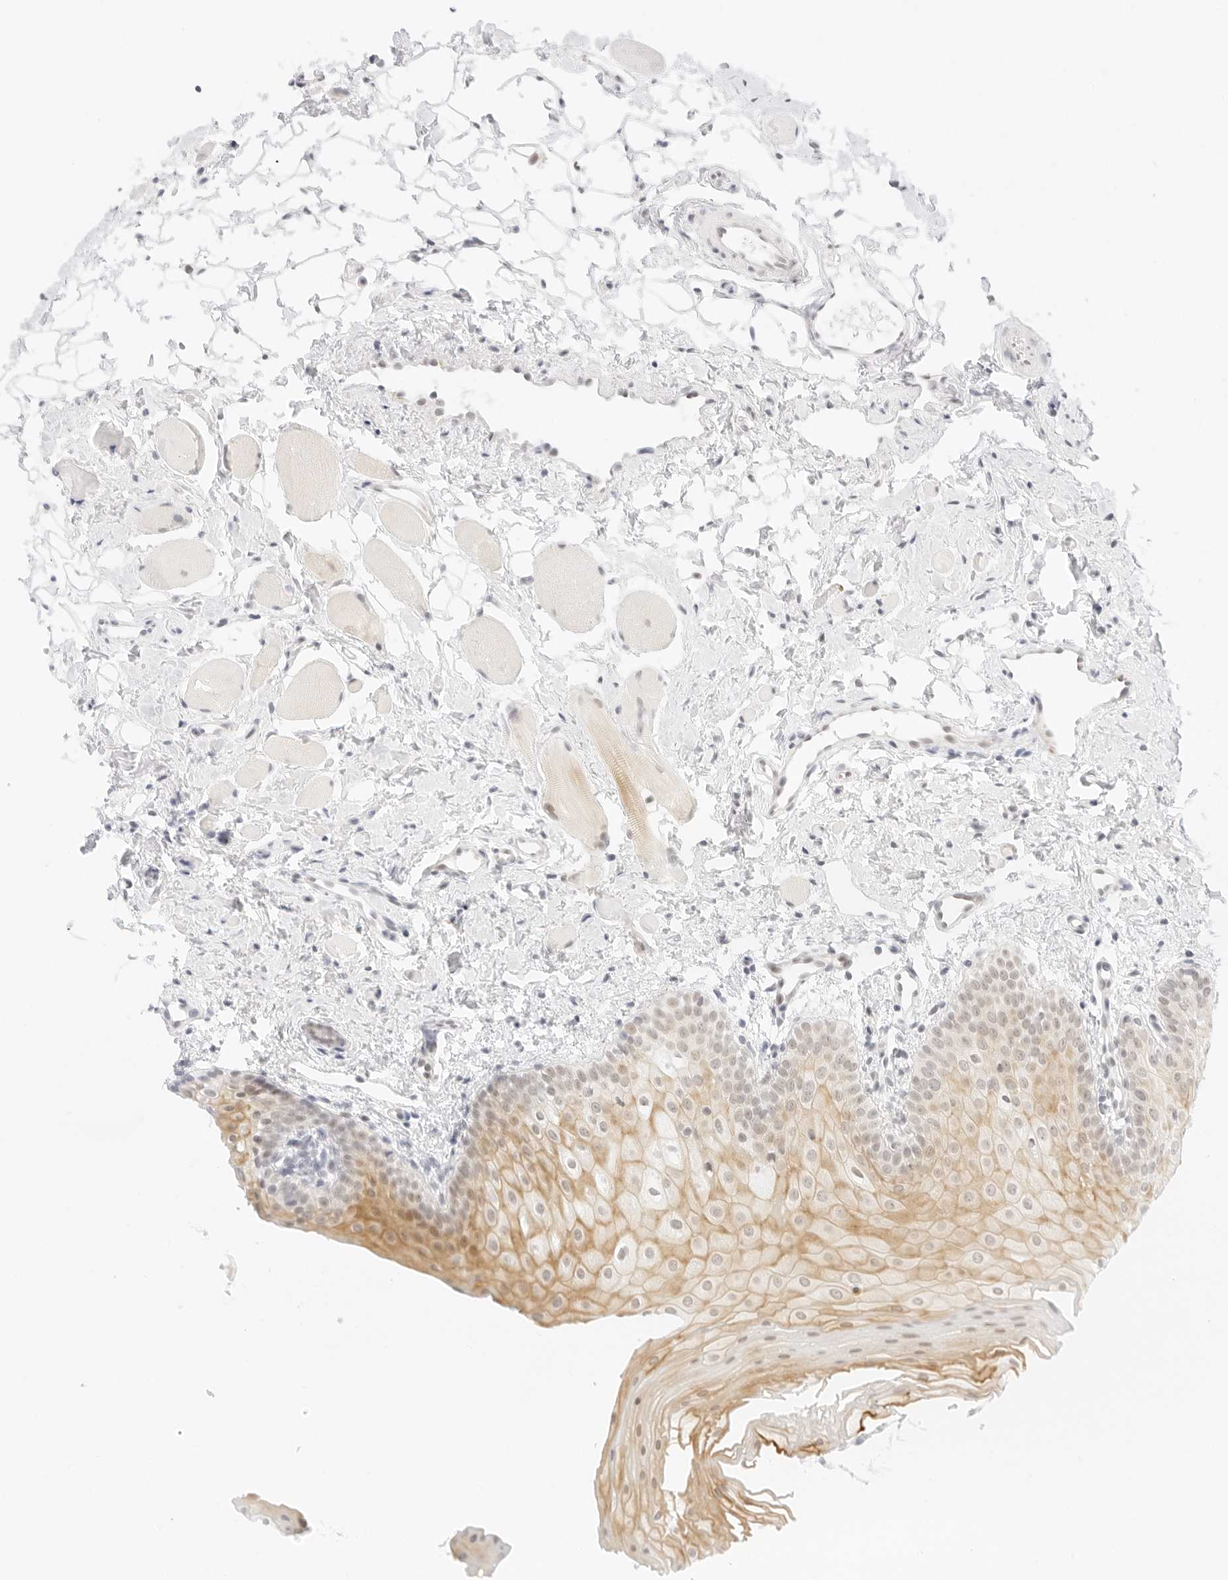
{"staining": {"intensity": "moderate", "quantity": ">75%", "location": "cytoplasmic/membranous,nuclear"}, "tissue": "oral mucosa", "cell_type": "Squamous epithelial cells", "image_type": "normal", "snomed": [{"axis": "morphology", "description": "Normal tissue, NOS"}, {"axis": "topography", "description": "Oral tissue"}], "caption": "Oral mucosa was stained to show a protein in brown. There is medium levels of moderate cytoplasmic/membranous,nuclear staining in about >75% of squamous epithelial cells. (IHC, brightfield microscopy, high magnification).", "gene": "POLR3C", "patient": {"sex": "male", "age": 28}}